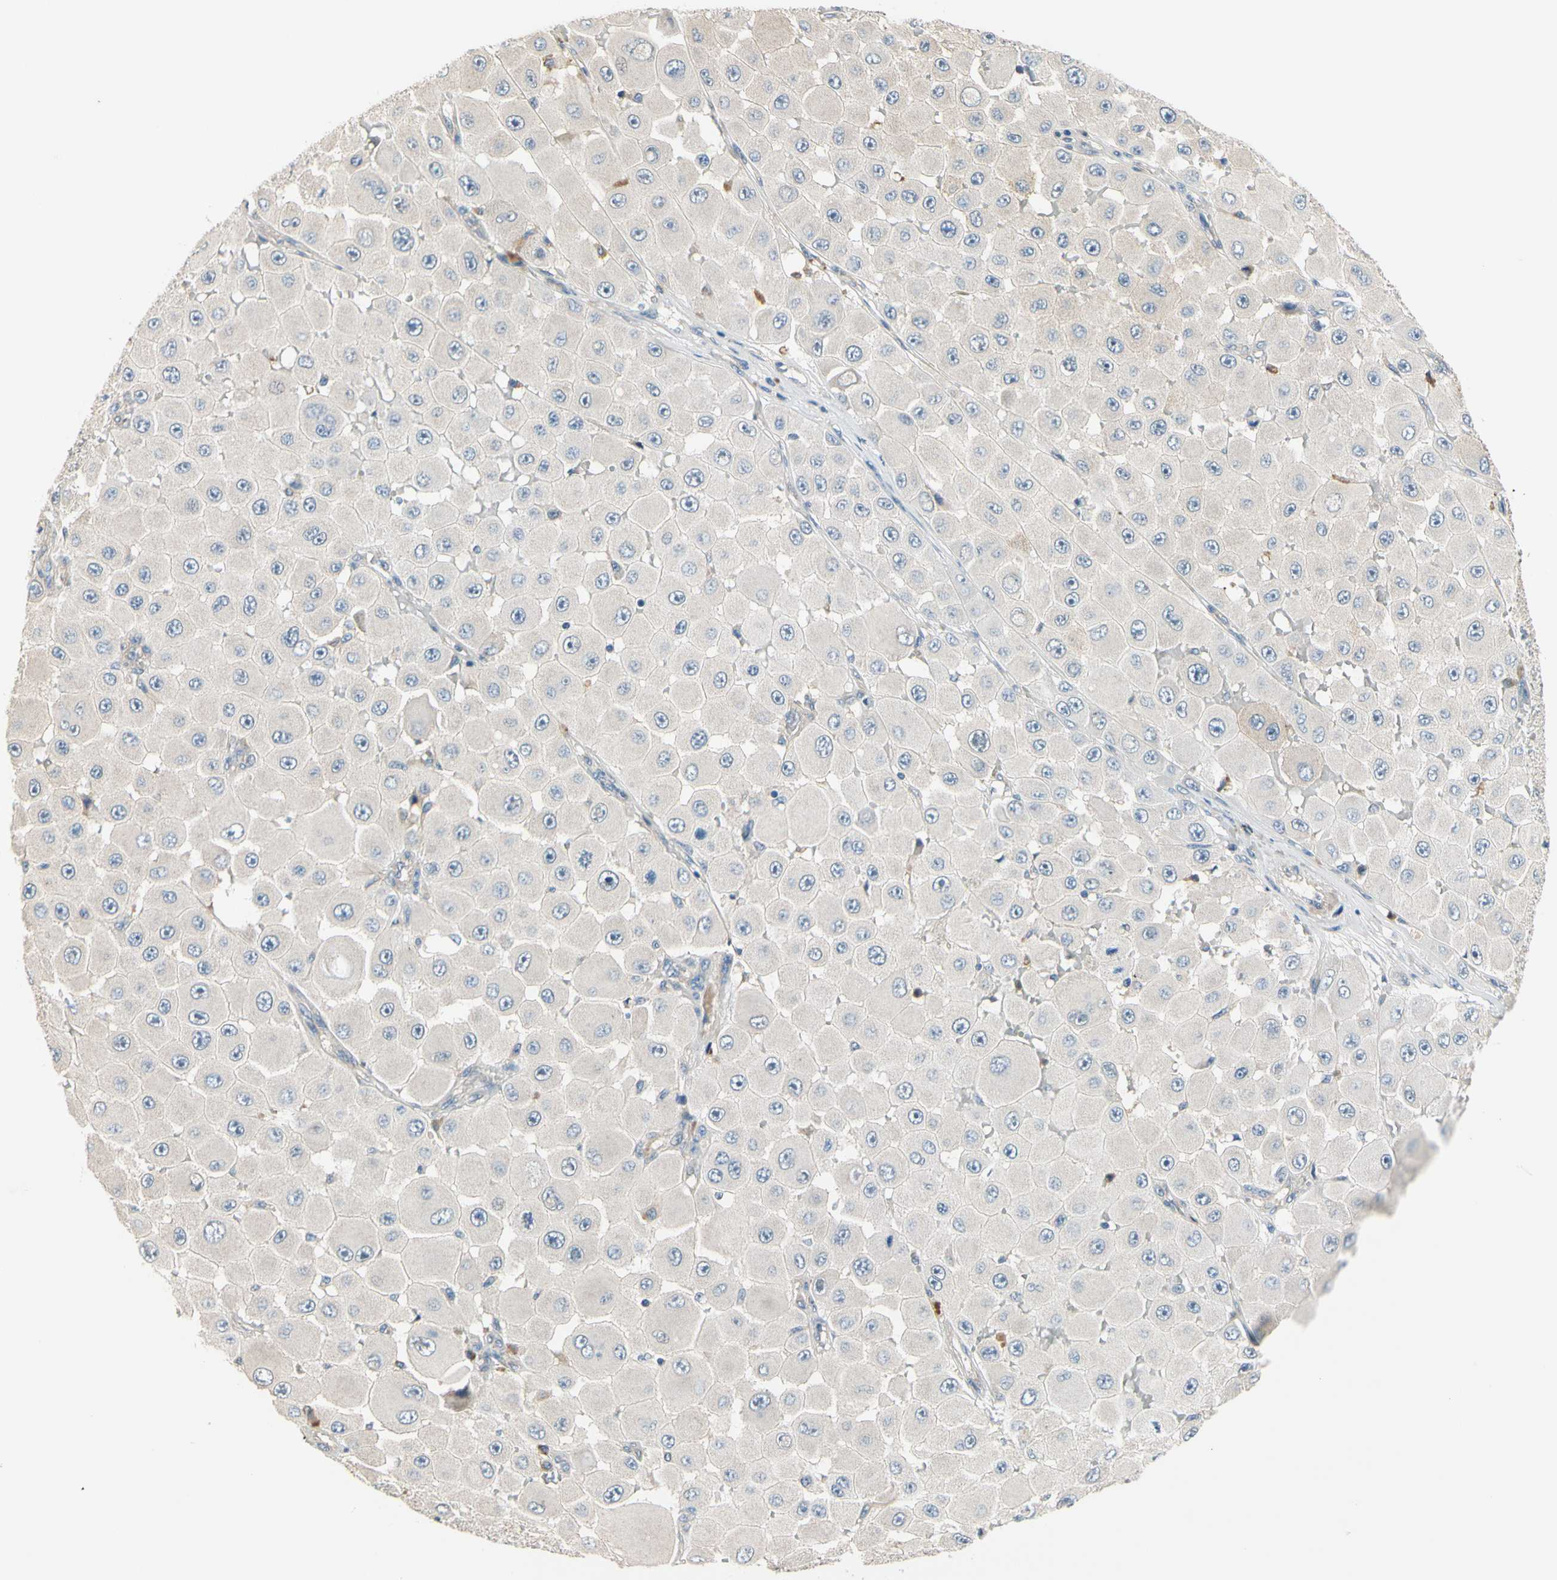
{"staining": {"intensity": "negative", "quantity": "none", "location": "none"}, "tissue": "melanoma", "cell_type": "Tumor cells", "image_type": "cancer", "snomed": [{"axis": "morphology", "description": "Malignant melanoma, NOS"}, {"axis": "topography", "description": "Skin"}], "caption": "The immunohistochemistry micrograph has no significant staining in tumor cells of melanoma tissue.", "gene": "SIGLEC5", "patient": {"sex": "female", "age": 81}}